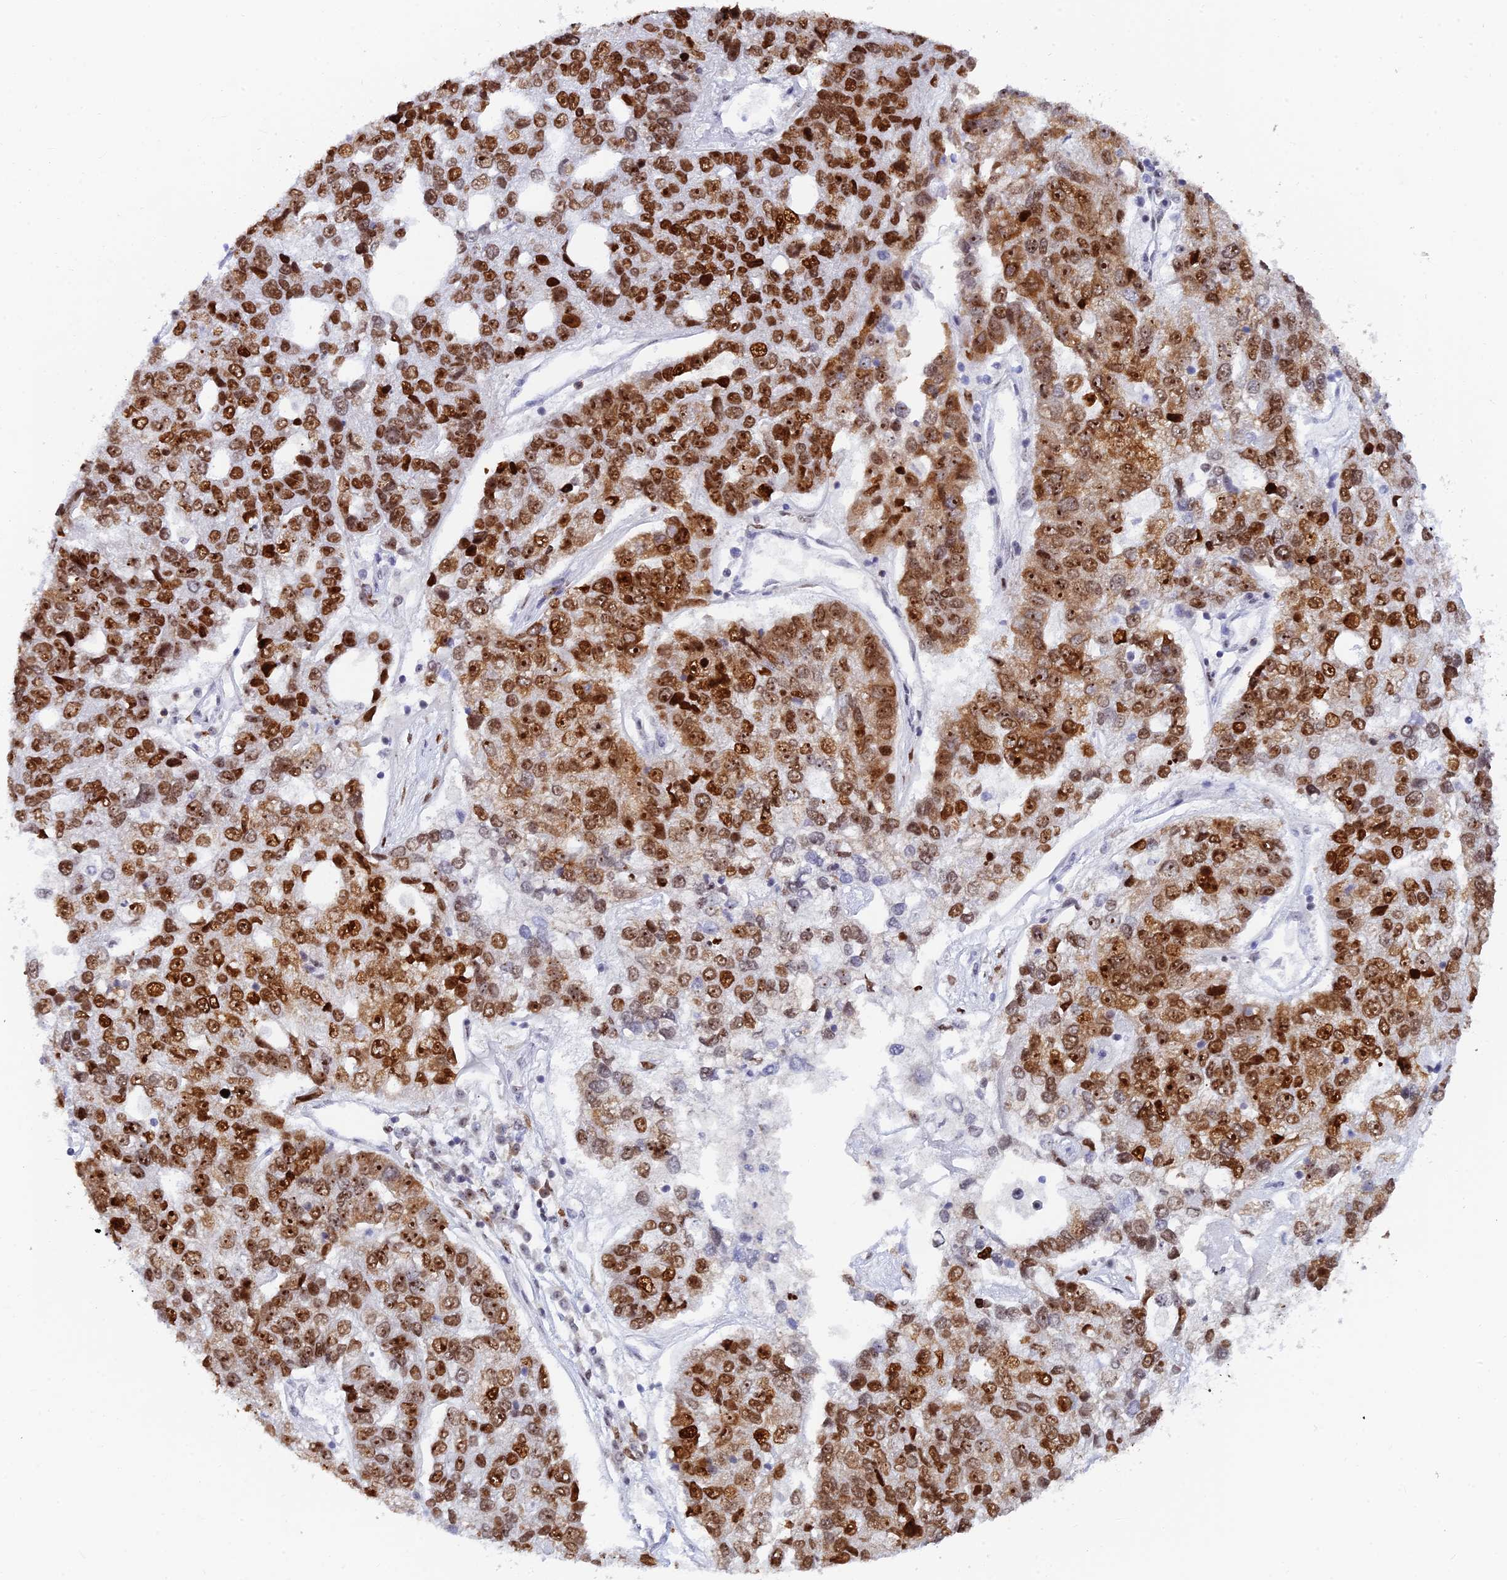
{"staining": {"intensity": "strong", "quantity": ">75%", "location": "nuclear"}, "tissue": "pancreatic cancer", "cell_type": "Tumor cells", "image_type": "cancer", "snomed": [{"axis": "morphology", "description": "Adenocarcinoma, NOS"}, {"axis": "topography", "description": "Pancreas"}], "caption": "The photomicrograph displays a brown stain indicating the presence of a protein in the nuclear of tumor cells in pancreatic cancer. (DAB = brown stain, brightfield microscopy at high magnification).", "gene": "RSL1D1", "patient": {"sex": "female", "age": 61}}